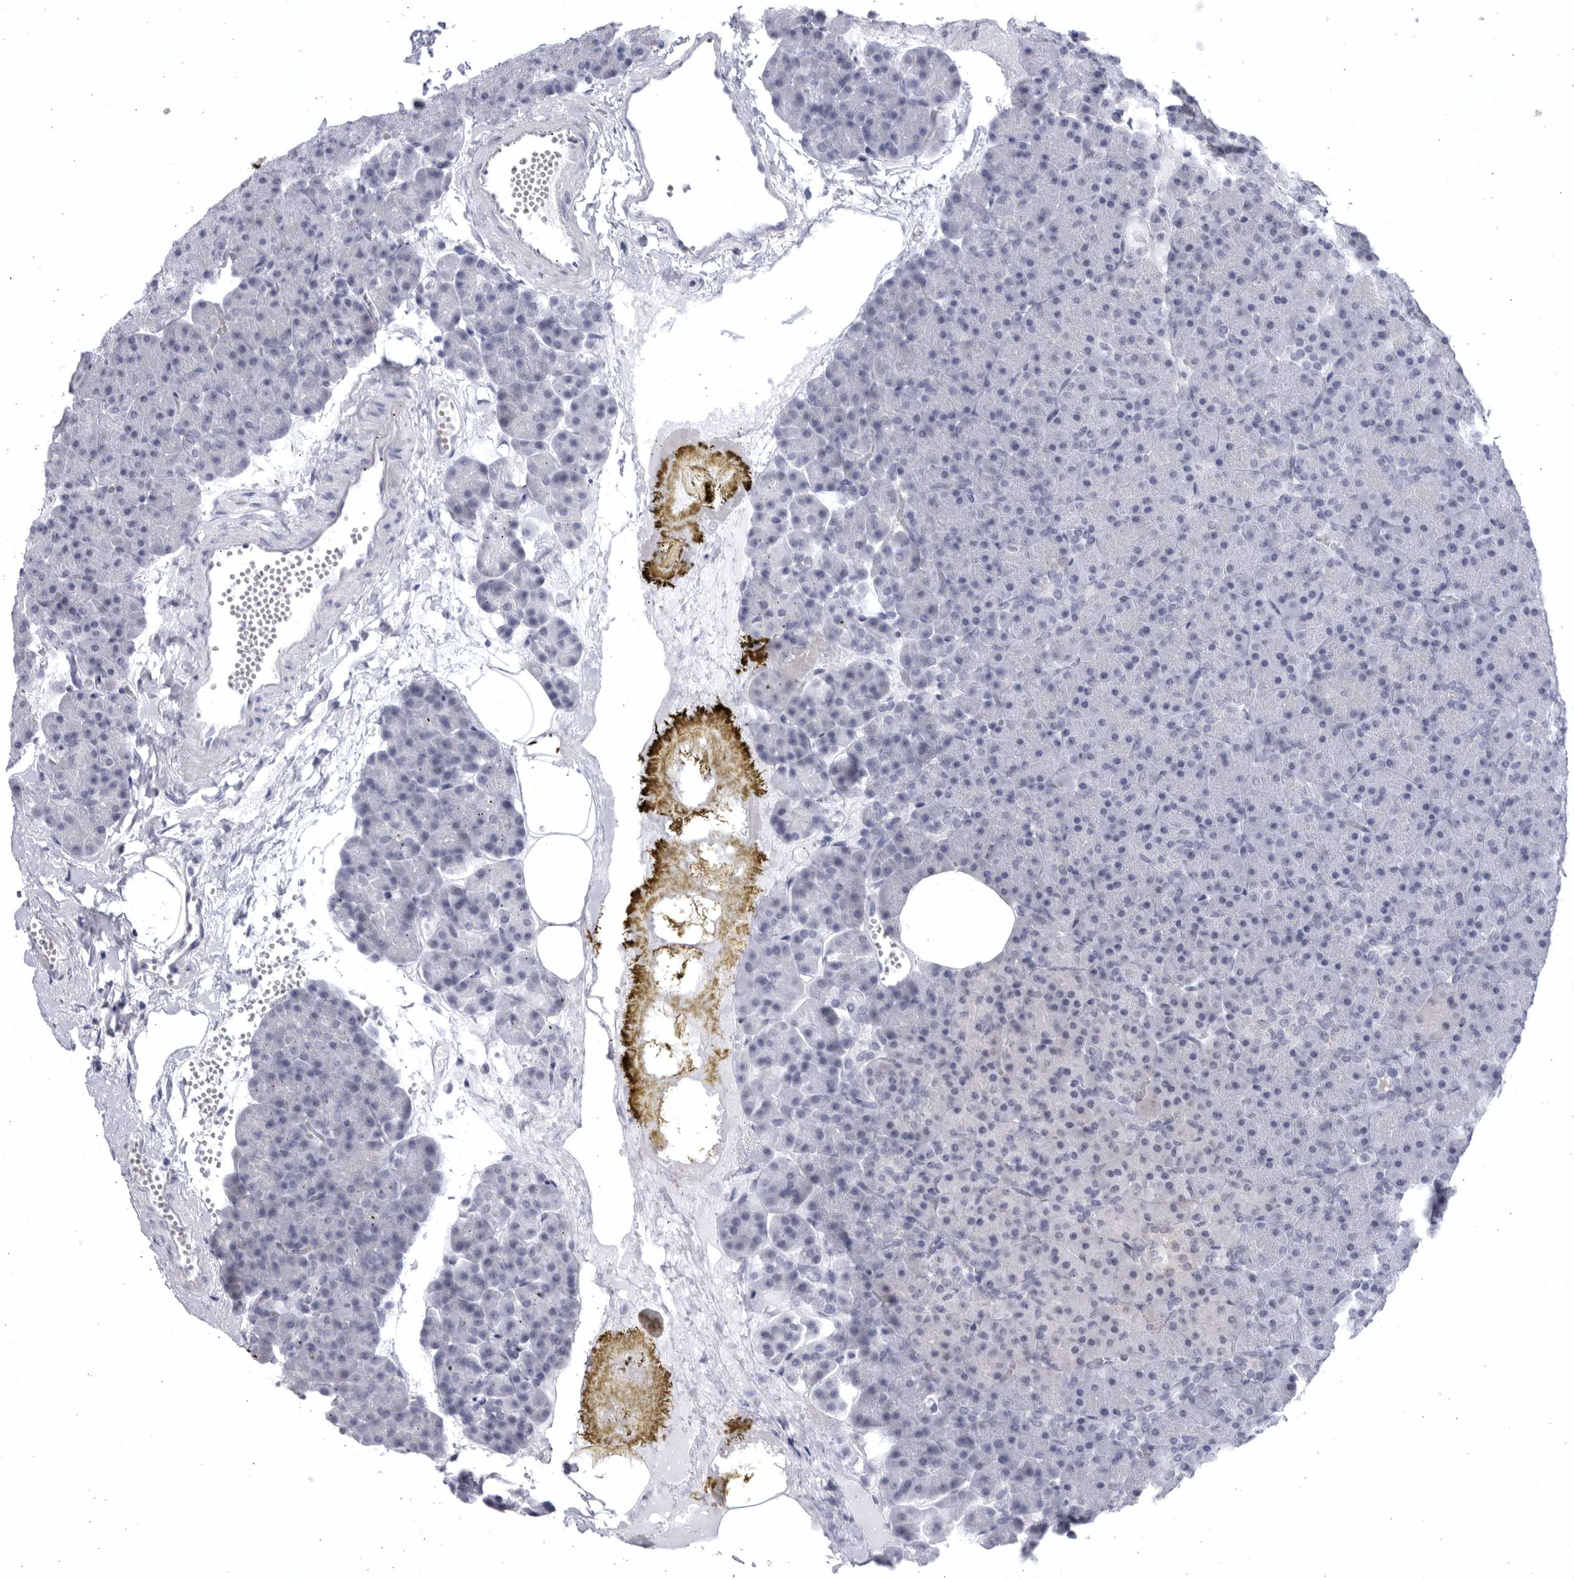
{"staining": {"intensity": "negative", "quantity": "none", "location": "none"}, "tissue": "pancreas", "cell_type": "Exocrine glandular cells", "image_type": "normal", "snomed": [{"axis": "morphology", "description": "Normal tissue, NOS"}, {"axis": "morphology", "description": "Carcinoid, malignant, NOS"}, {"axis": "topography", "description": "Pancreas"}], "caption": "Pancreas stained for a protein using immunohistochemistry displays no staining exocrine glandular cells.", "gene": "CCDC181", "patient": {"sex": "female", "age": 35}}